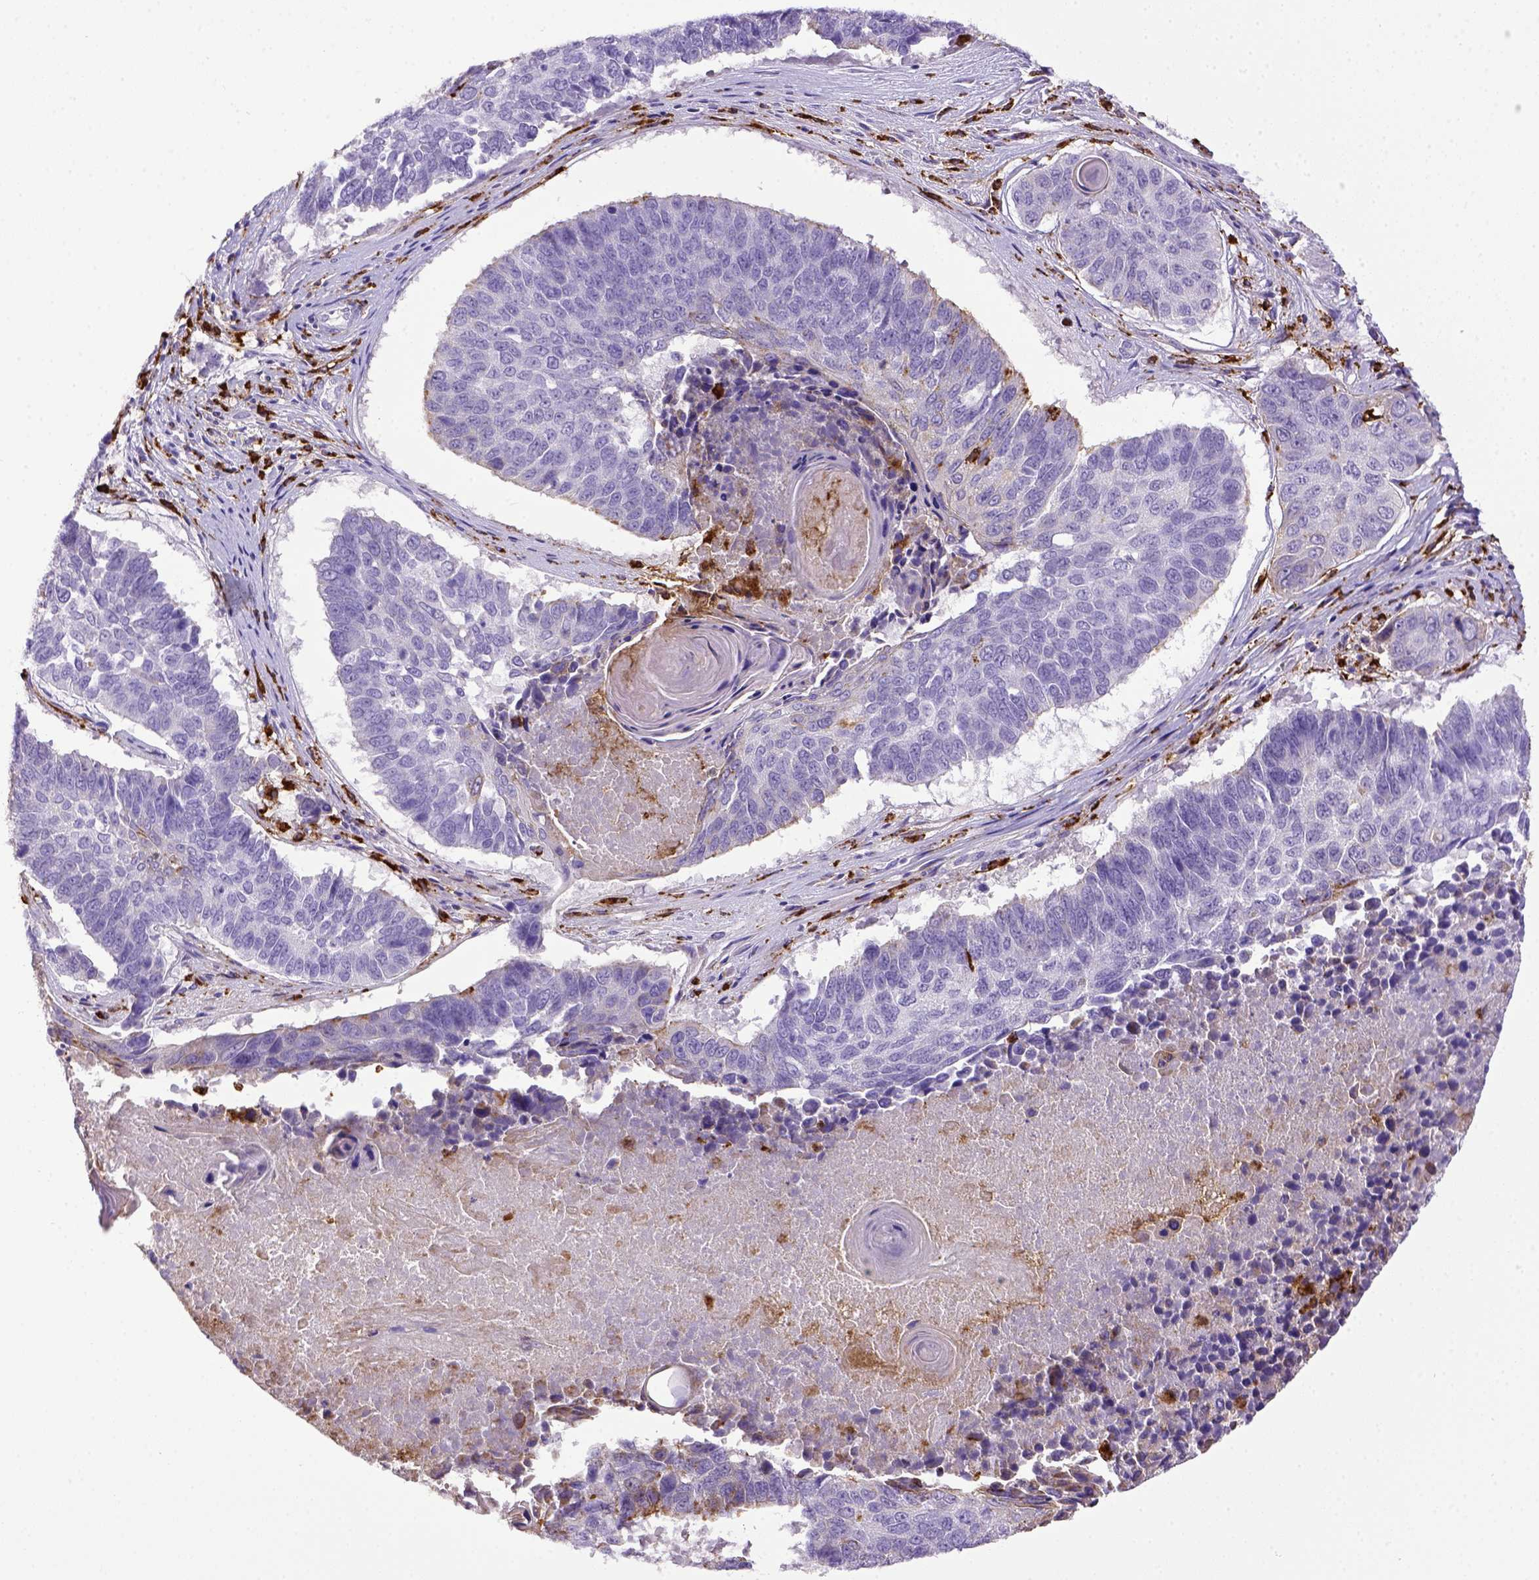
{"staining": {"intensity": "negative", "quantity": "none", "location": "none"}, "tissue": "lung cancer", "cell_type": "Tumor cells", "image_type": "cancer", "snomed": [{"axis": "morphology", "description": "Squamous cell carcinoma, NOS"}, {"axis": "topography", "description": "Lung"}], "caption": "Immunohistochemistry of lung cancer (squamous cell carcinoma) reveals no expression in tumor cells.", "gene": "CD68", "patient": {"sex": "male", "age": 73}}